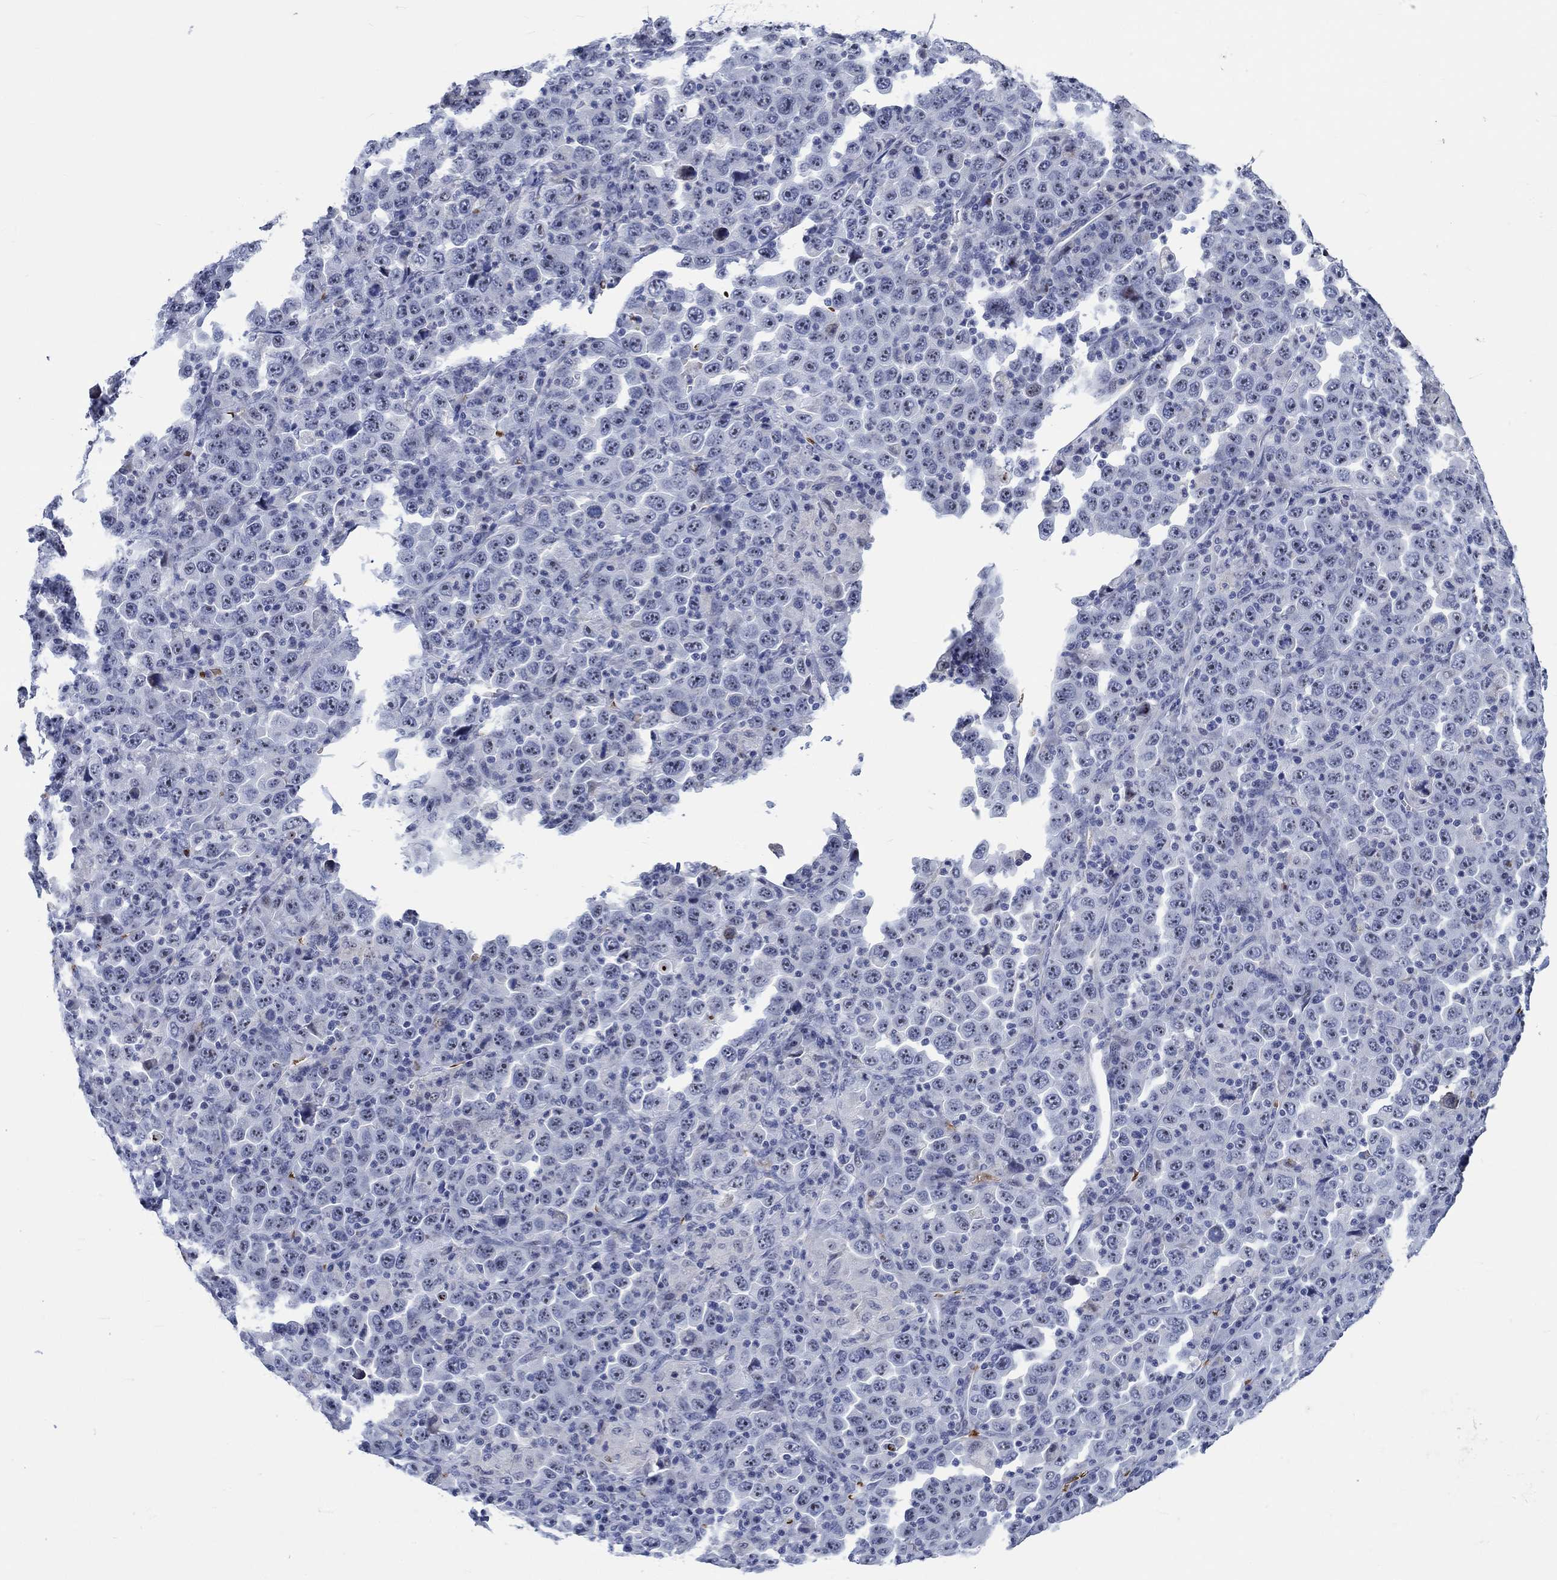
{"staining": {"intensity": "strong", "quantity": "<25%", "location": "nuclear"}, "tissue": "stomach cancer", "cell_type": "Tumor cells", "image_type": "cancer", "snomed": [{"axis": "morphology", "description": "Normal tissue, NOS"}, {"axis": "morphology", "description": "Adenocarcinoma, NOS"}, {"axis": "topography", "description": "Stomach, upper"}, {"axis": "topography", "description": "Stomach"}], "caption": "Adenocarcinoma (stomach) stained for a protein (brown) shows strong nuclear positive staining in approximately <25% of tumor cells.", "gene": "ZNF446", "patient": {"sex": "male", "age": 59}}